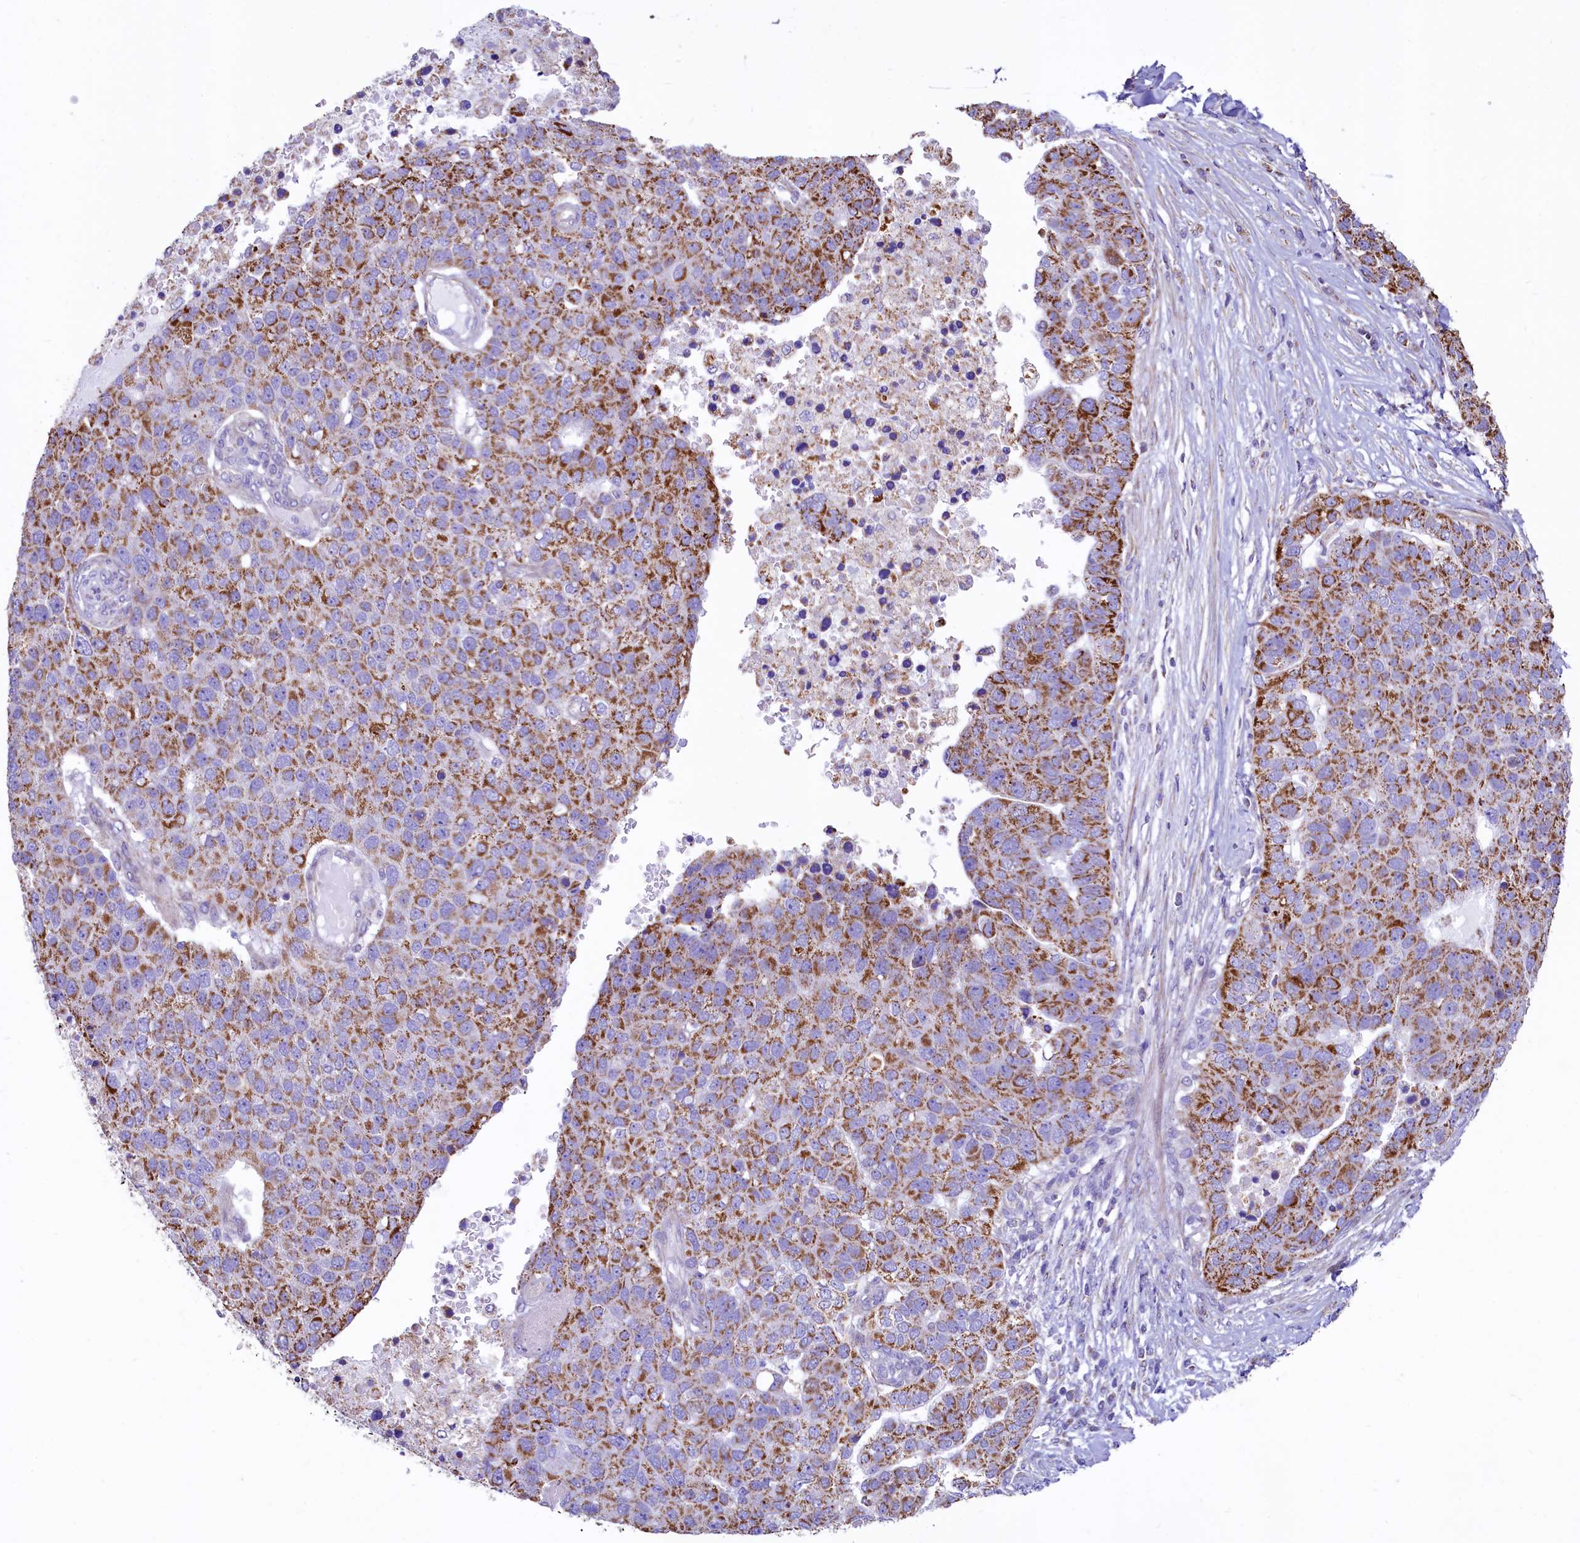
{"staining": {"intensity": "moderate", "quantity": ">75%", "location": "cytoplasmic/membranous"}, "tissue": "pancreatic cancer", "cell_type": "Tumor cells", "image_type": "cancer", "snomed": [{"axis": "morphology", "description": "Adenocarcinoma, NOS"}, {"axis": "topography", "description": "Pancreas"}], "caption": "Immunohistochemistry micrograph of human pancreatic cancer stained for a protein (brown), which reveals medium levels of moderate cytoplasmic/membranous staining in approximately >75% of tumor cells.", "gene": "VWCE", "patient": {"sex": "female", "age": 61}}